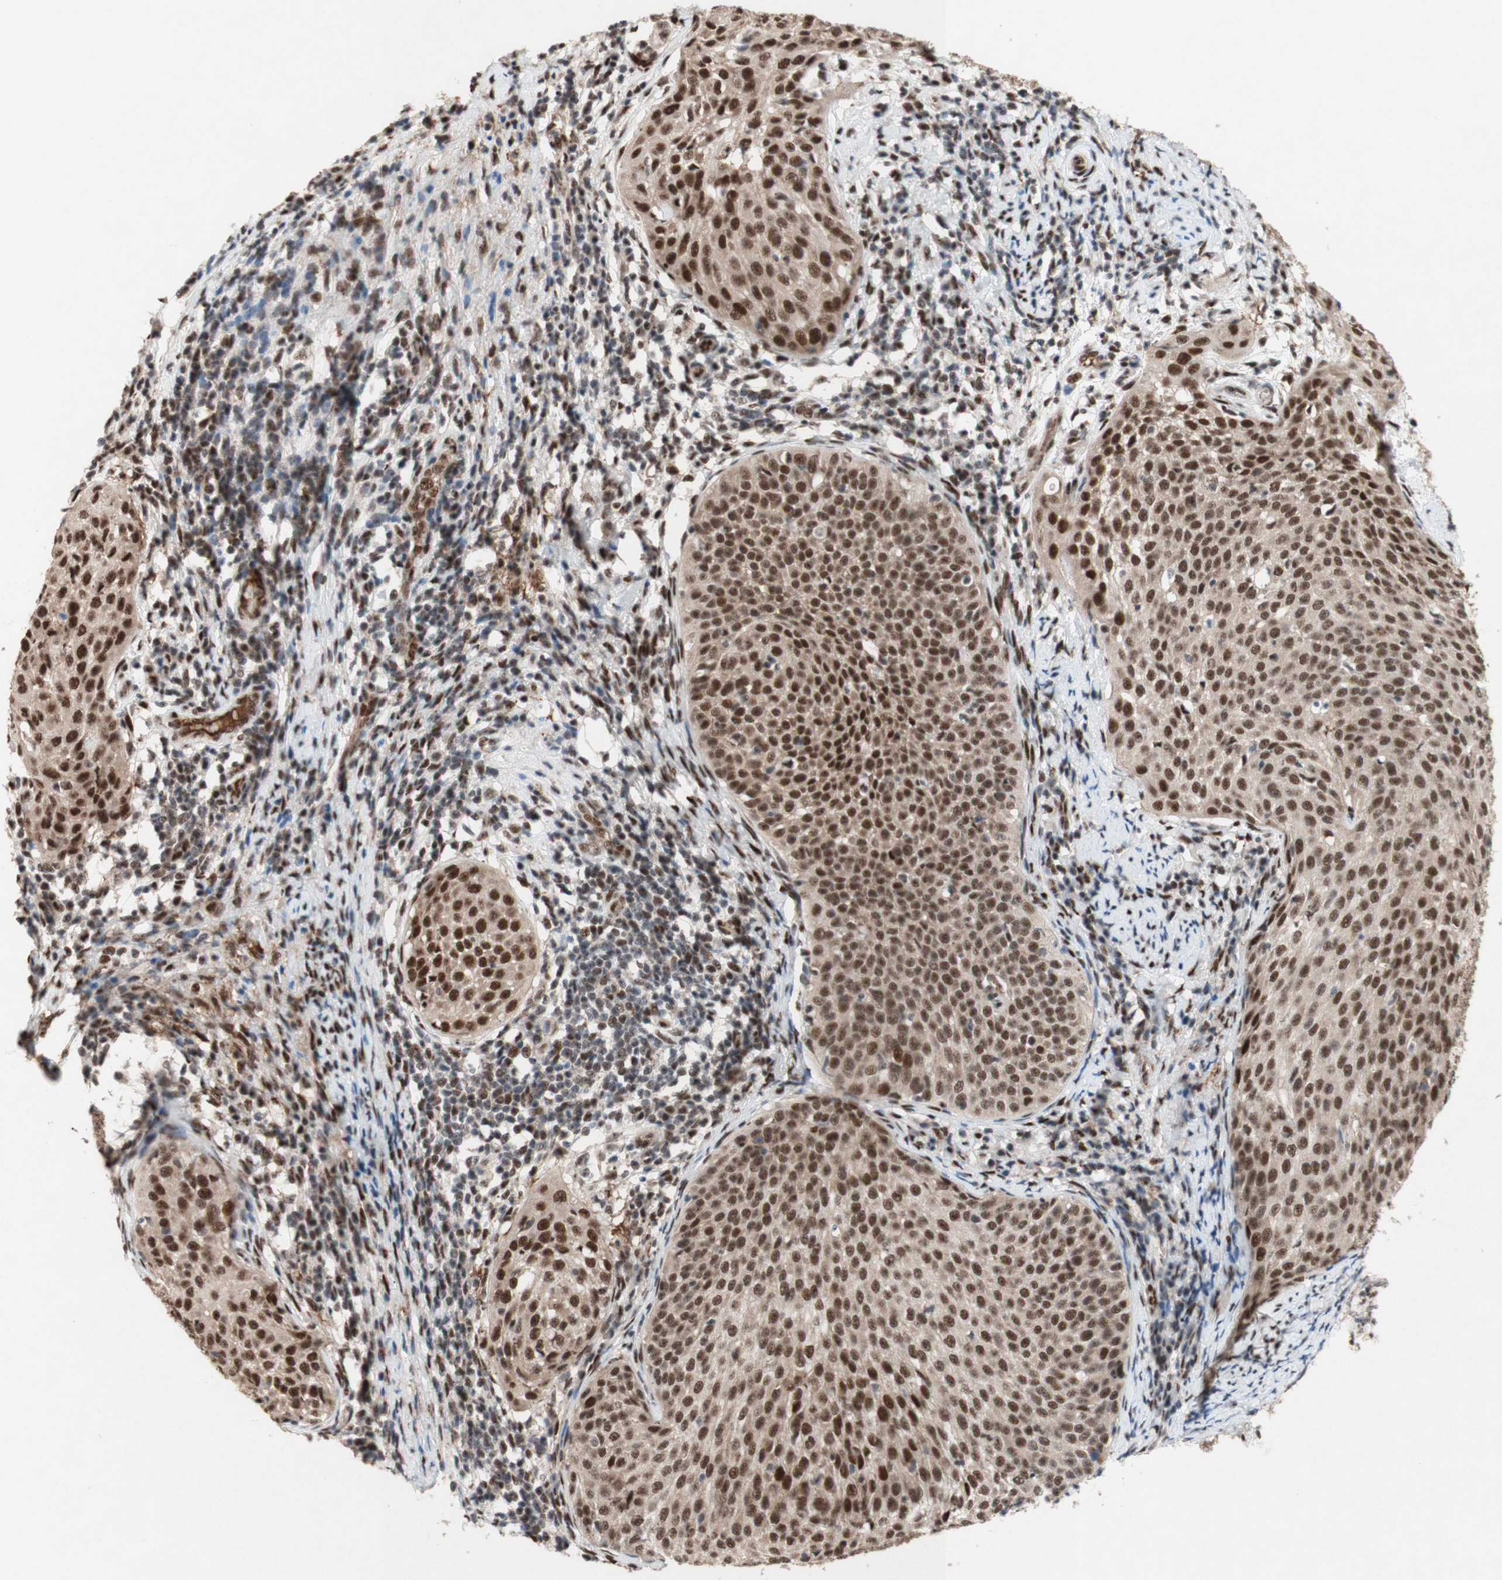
{"staining": {"intensity": "moderate", "quantity": ">75%", "location": "nuclear"}, "tissue": "cervical cancer", "cell_type": "Tumor cells", "image_type": "cancer", "snomed": [{"axis": "morphology", "description": "Squamous cell carcinoma, NOS"}, {"axis": "topography", "description": "Cervix"}], "caption": "The photomicrograph displays immunohistochemical staining of squamous cell carcinoma (cervical). There is moderate nuclear staining is appreciated in about >75% of tumor cells.", "gene": "TLE1", "patient": {"sex": "female", "age": 51}}